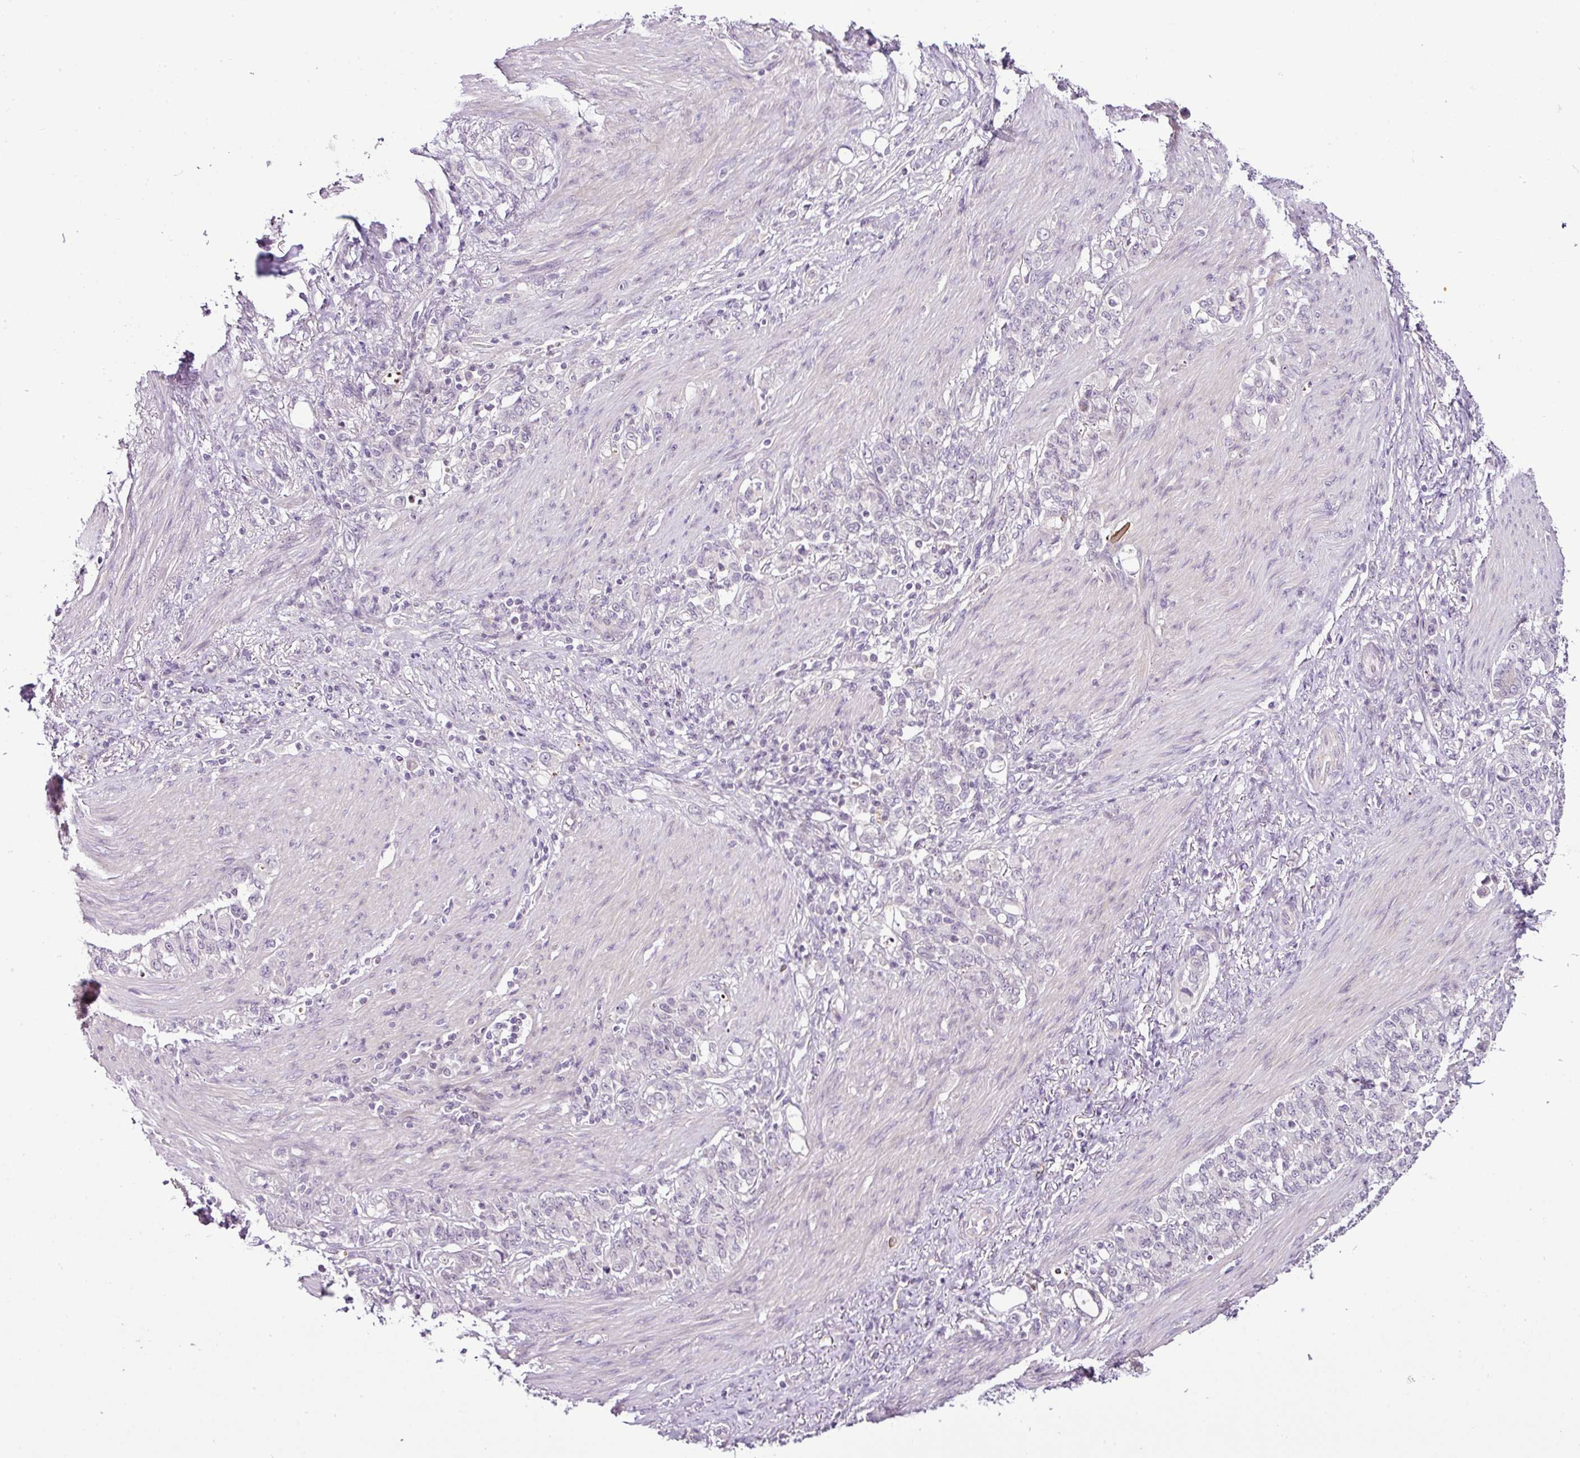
{"staining": {"intensity": "negative", "quantity": "none", "location": "none"}, "tissue": "stomach cancer", "cell_type": "Tumor cells", "image_type": "cancer", "snomed": [{"axis": "morphology", "description": "Adenocarcinoma, NOS"}, {"axis": "topography", "description": "Stomach"}], "caption": "A micrograph of stomach adenocarcinoma stained for a protein reveals no brown staining in tumor cells.", "gene": "TEX30", "patient": {"sex": "female", "age": 79}}